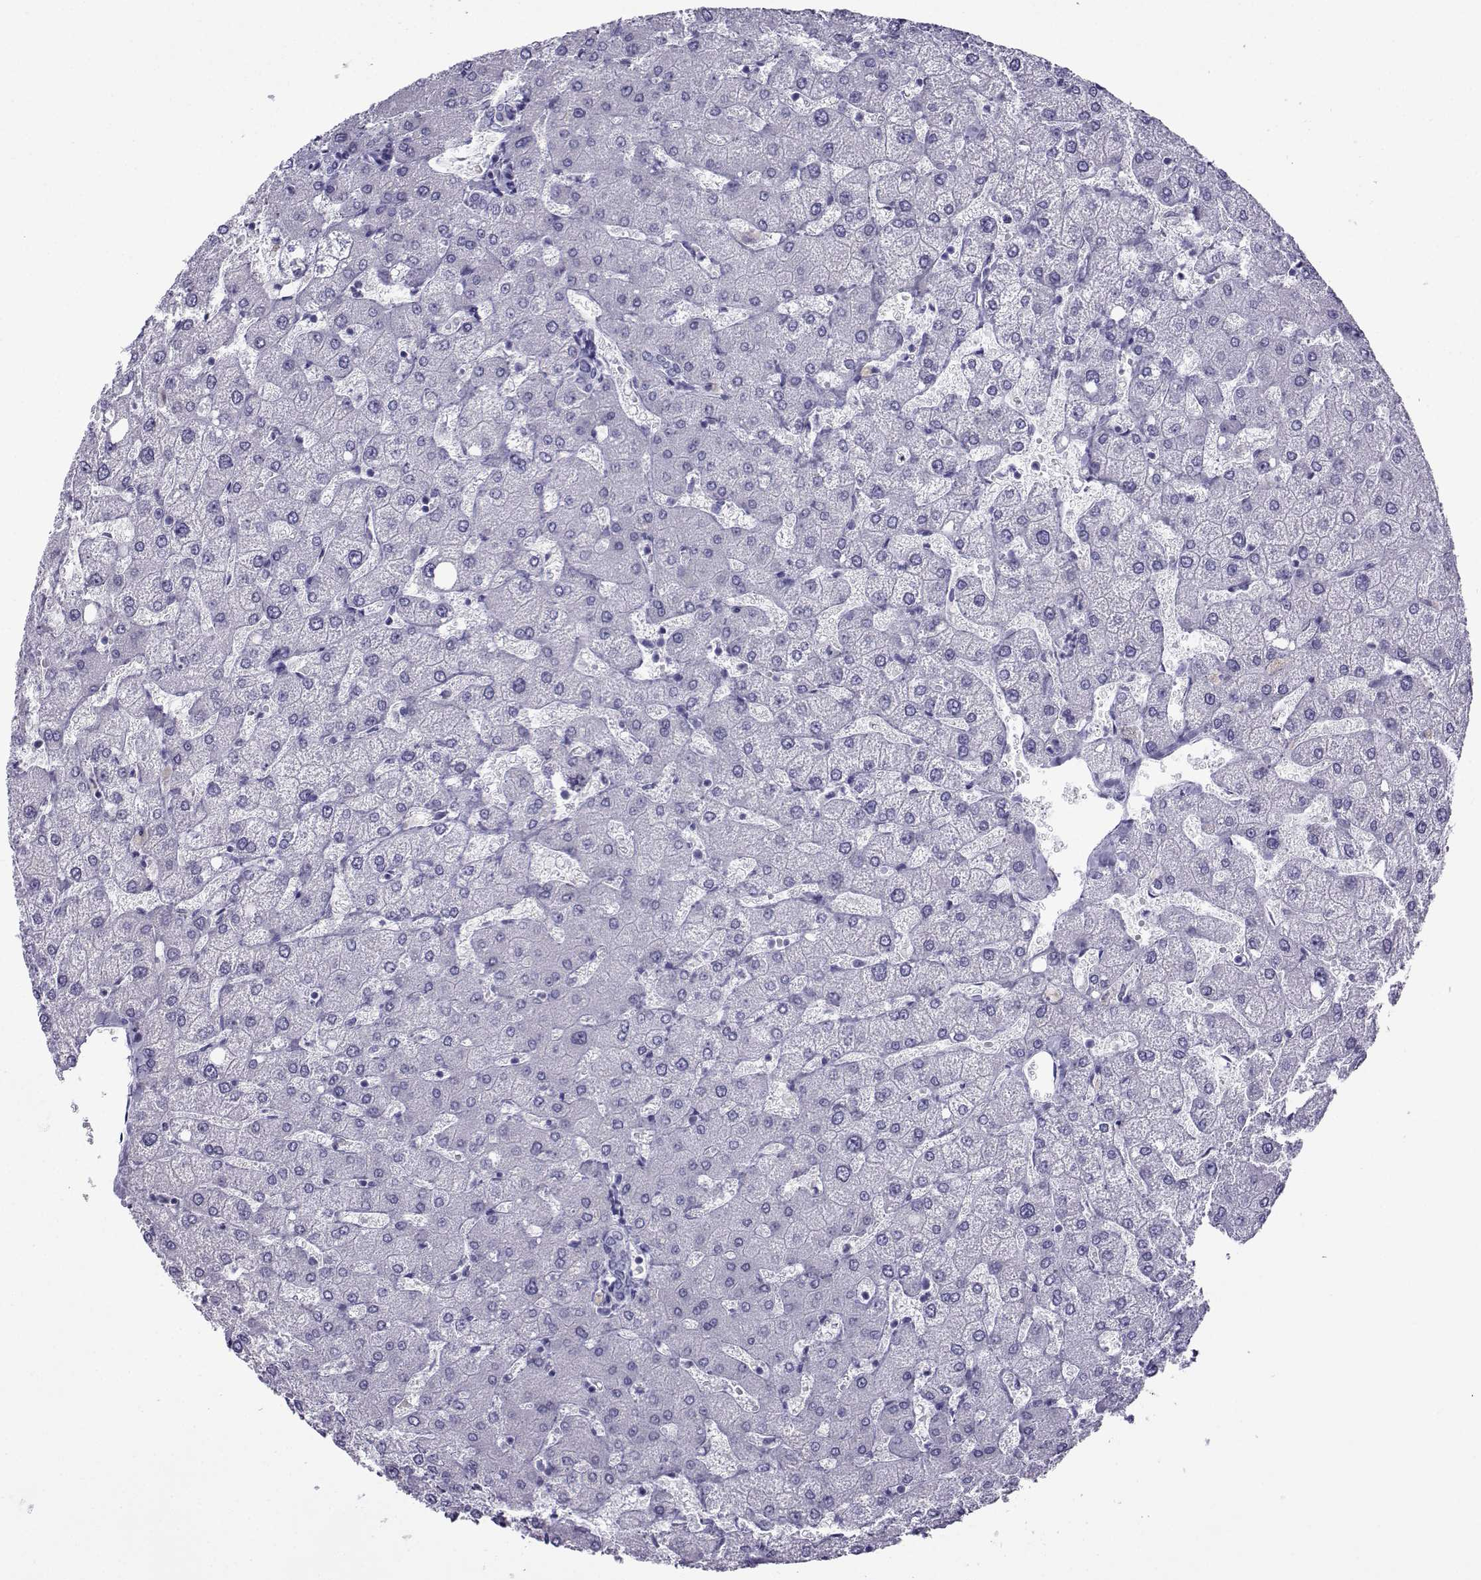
{"staining": {"intensity": "negative", "quantity": "none", "location": "none"}, "tissue": "liver", "cell_type": "Cholangiocytes", "image_type": "normal", "snomed": [{"axis": "morphology", "description": "Normal tissue, NOS"}, {"axis": "topography", "description": "Liver"}], "caption": "Human liver stained for a protein using immunohistochemistry displays no expression in cholangiocytes.", "gene": "CRYBB1", "patient": {"sex": "female", "age": 54}}